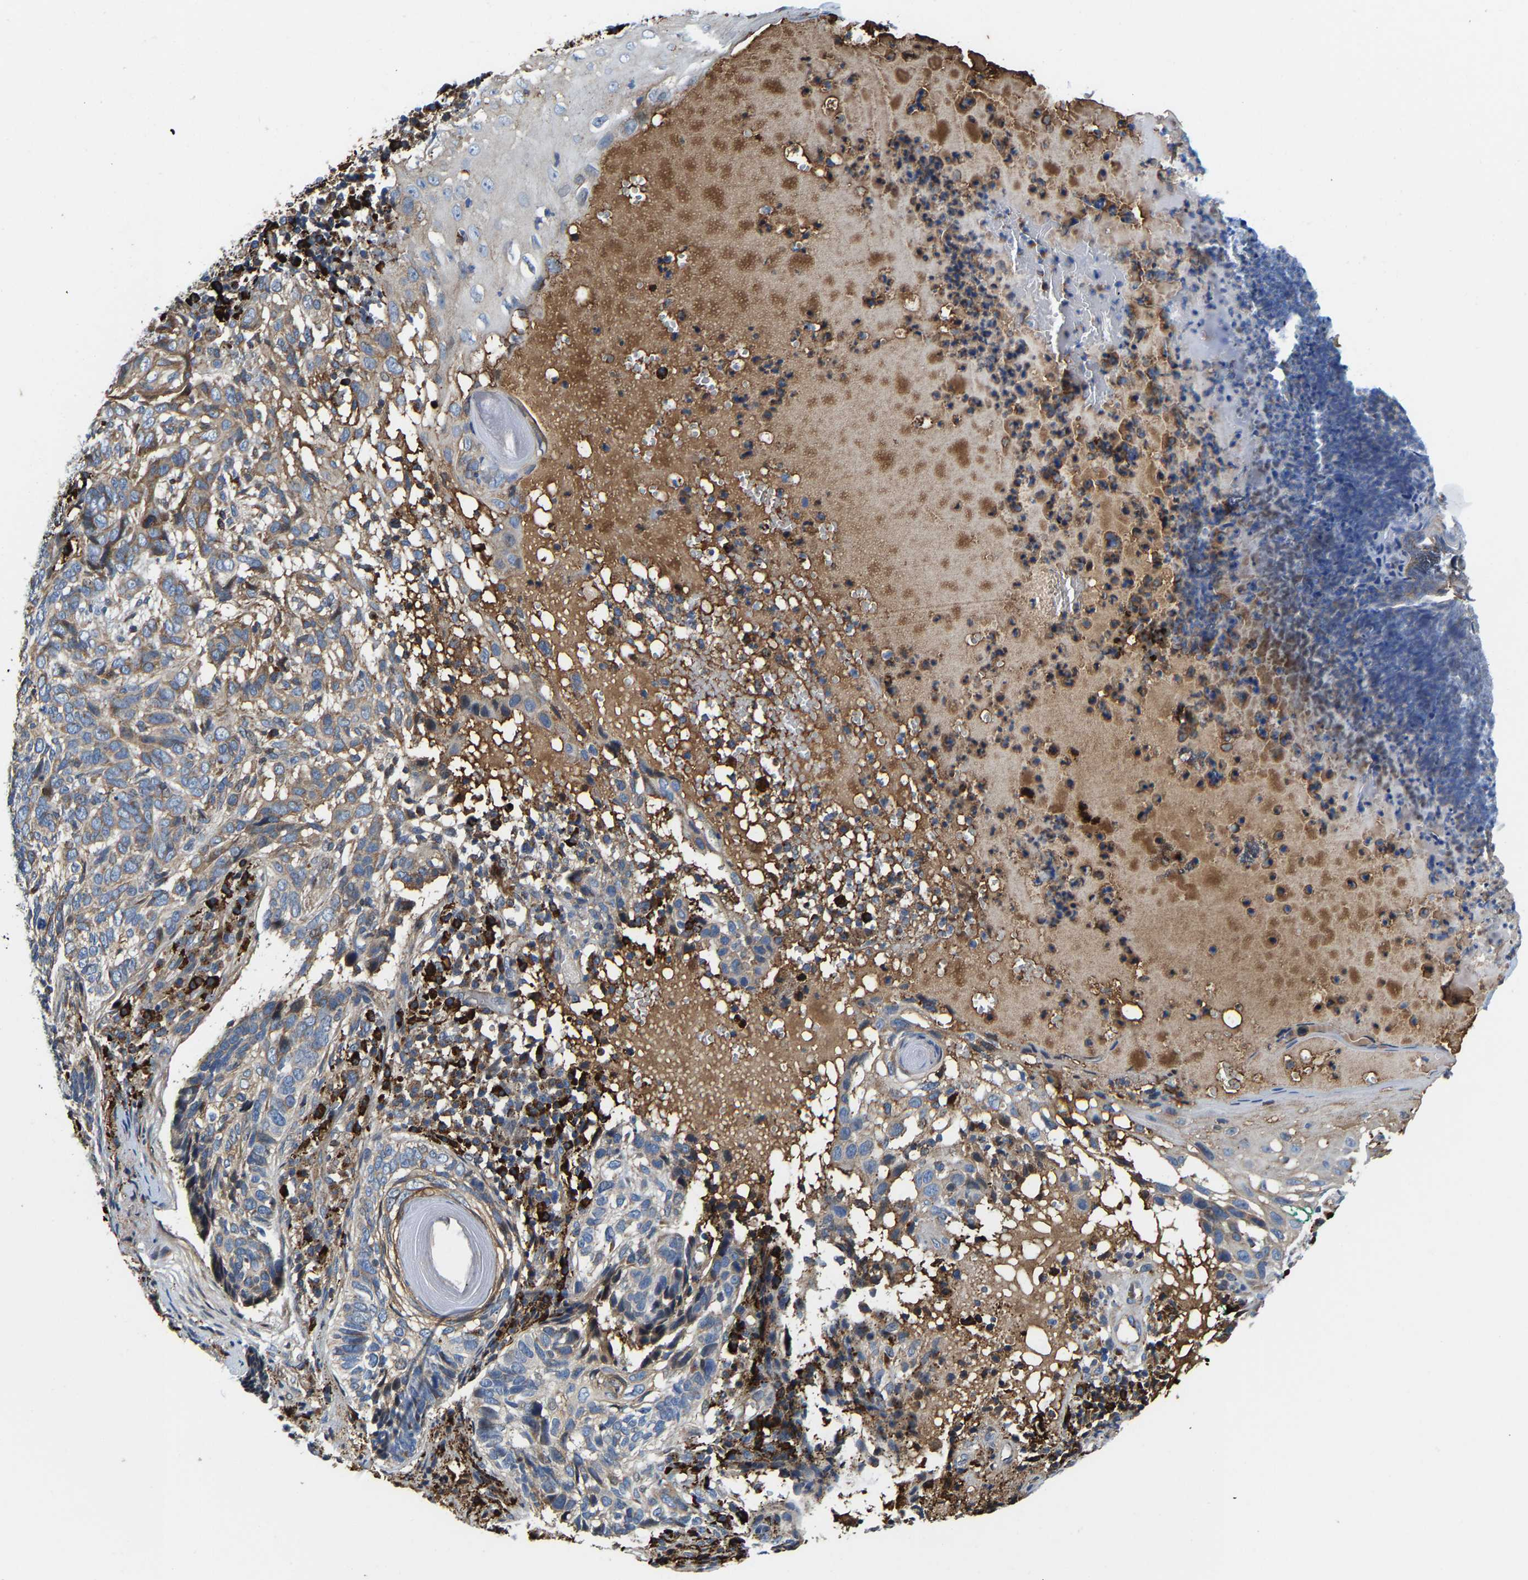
{"staining": {"intensity": "weak", "quantity": ">75%", "location": "cytoplasmic/membranous"}, "tissue": "skin cancer", "cell_type": "Tumor cells", "image_type": "cancer", "snomed": [{"axis": "morphology", "description": "Basal cell carcinoma"}, {"axis": "topography", "description": "Skin"}], "caption": "Human skin cancer stained for a protein (brown) displays weak cytoplasmic/membranous positive staining in approximately >75% of tumor cells.", "gene": "DPP7", "patient": {"sex": "female", "age": 89}}